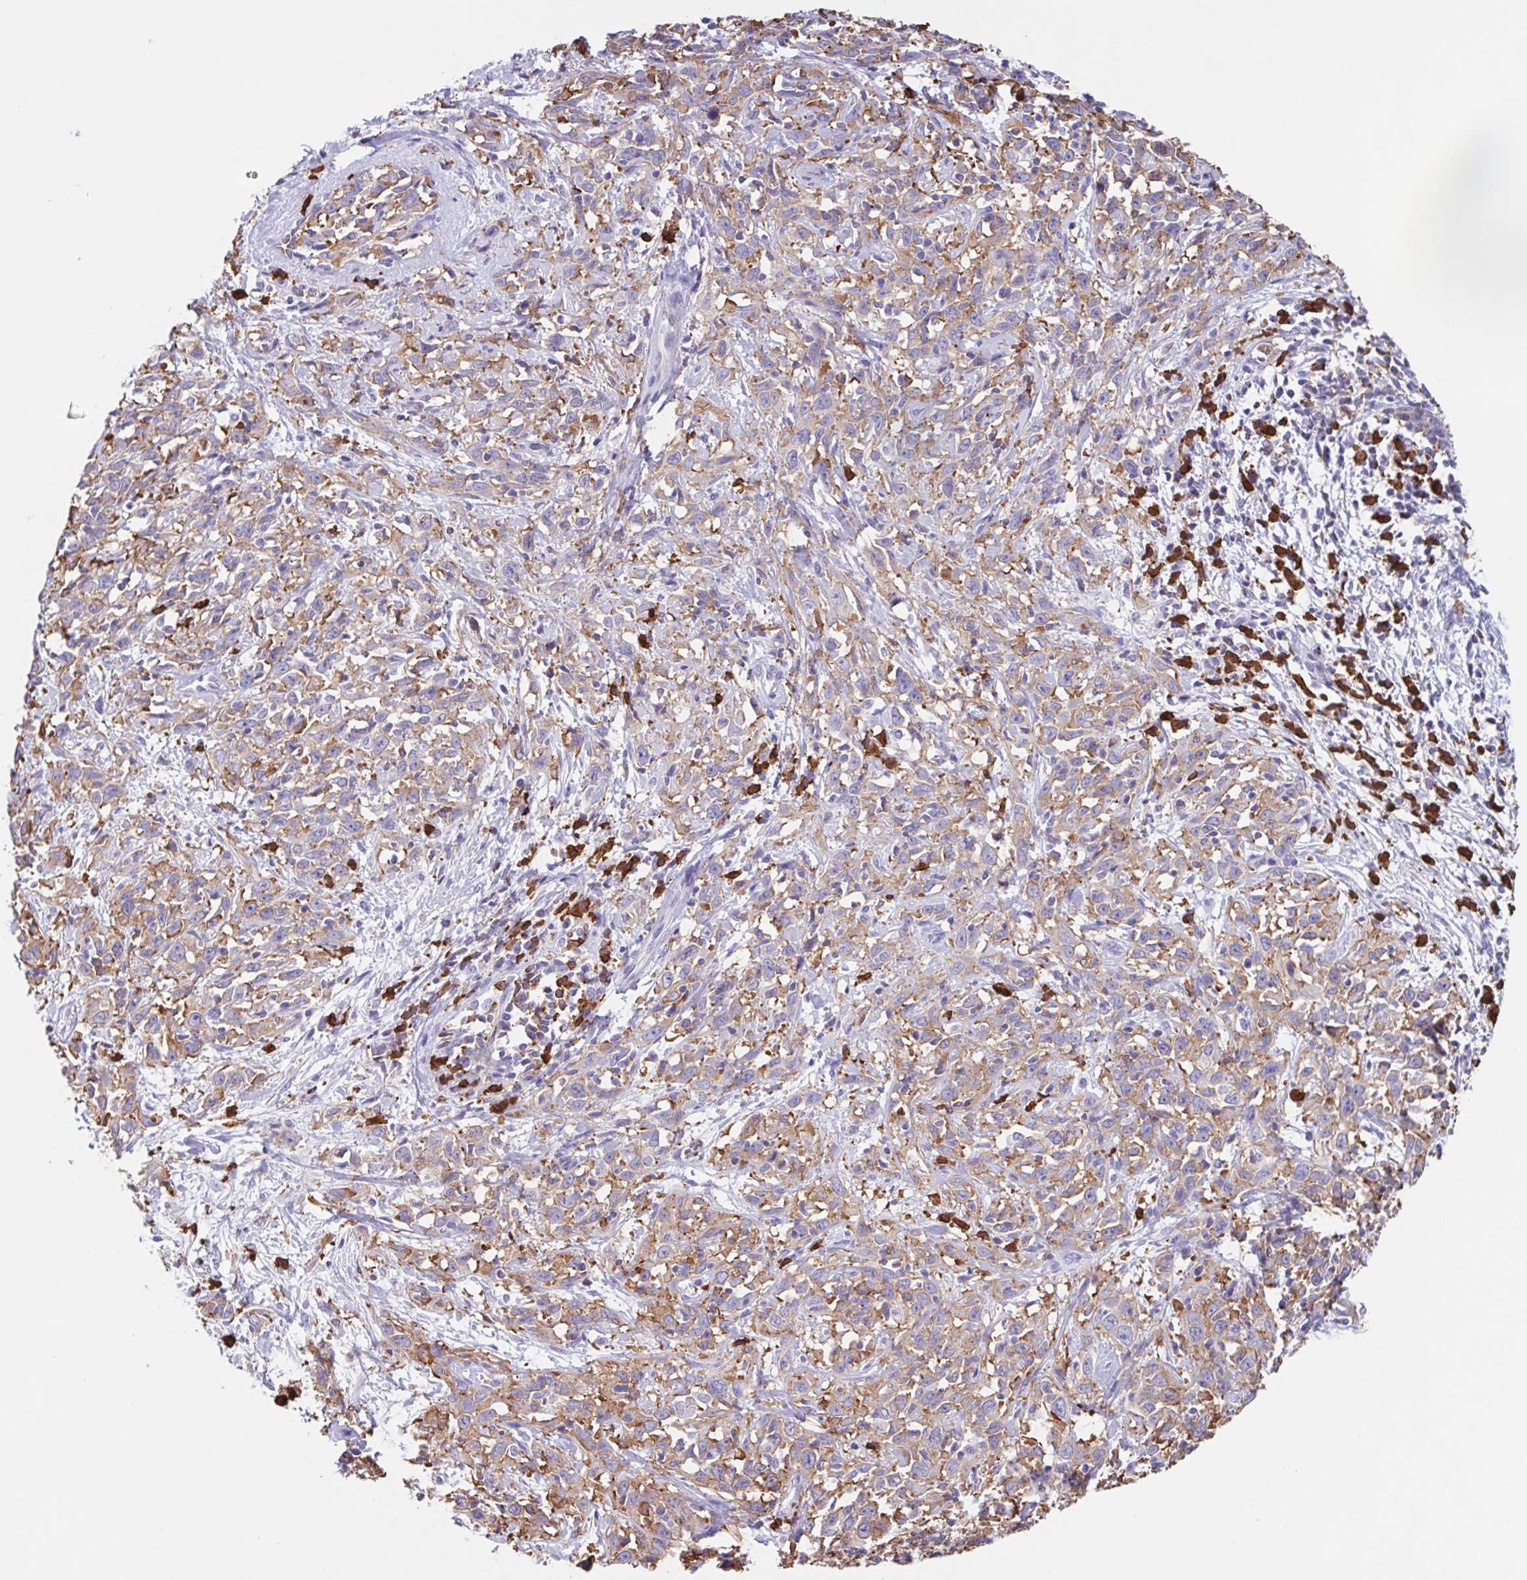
{"staining": {"intensity": "weak", "quantity": ">75%", "location": "cytoplasmic/membranous"}, "tissue": "cervical cancer", "cell_type": "Tumor cells", "image_type": "cancer", "snomed": [{"axis": "morphology", "description": "Adenocarcinoma, NOS"}, {"axis": "topography", "description": "Cervix"}], "caption": "This photomicrograph demonstrates cervical cancer stained with IHC to label a protein in brown. The cytoplasmic/membranous of tumor cells show weak positivity for the protein. Nuclei are counter-stained blue.", "gene": "TPD52", "patient": {"sex": "female", "age": 40}}